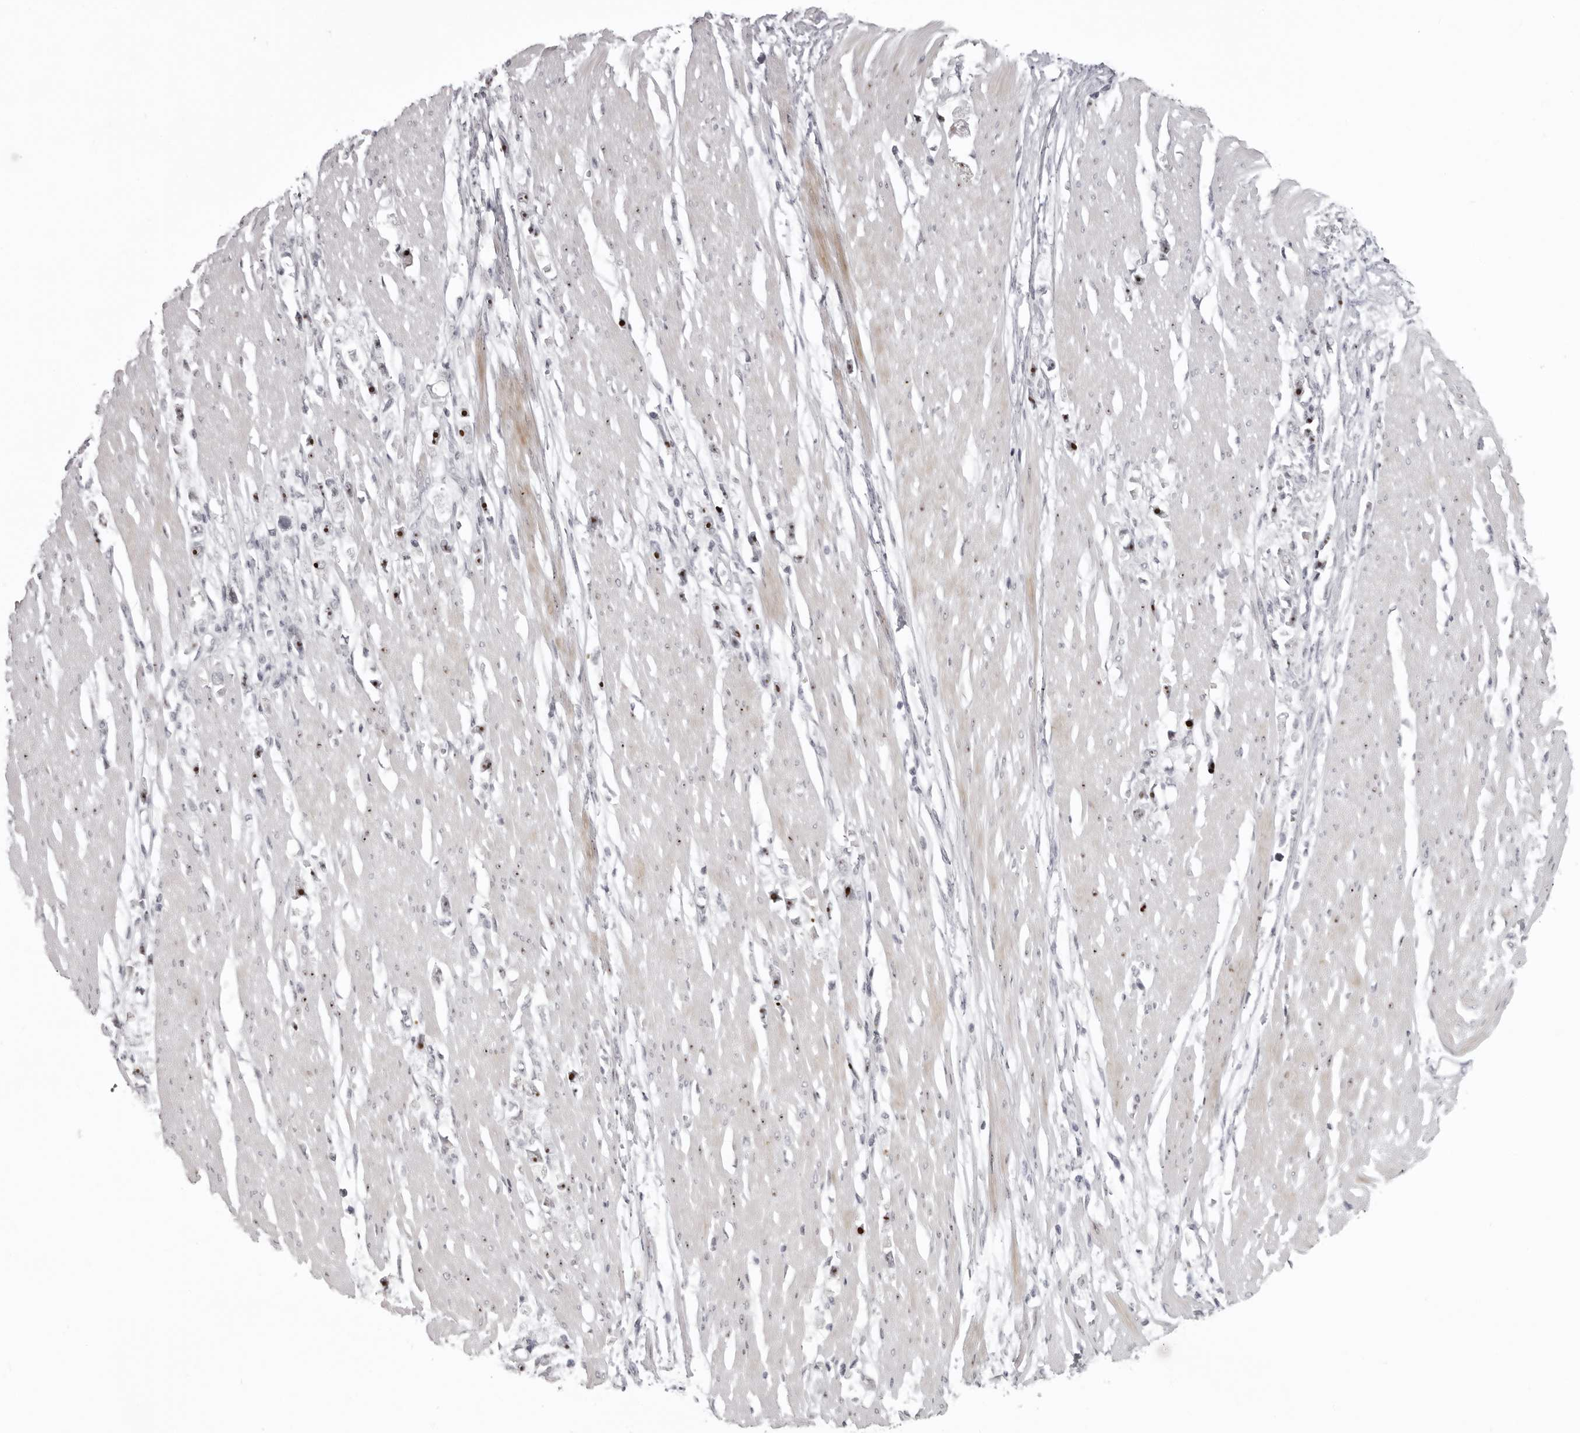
{"staining": {"intensity": "strong", "quantity": ">75%", "location": "nuclear"}, "tissue": "stomach cancer", "cell_type": "Tumor cells", "image_type": "cancer", "snomed": [{"axis": "morphology", "description": "Adenocarcinoma, NOS"}, {"axis": "topography", "description": "Stomach"}], "caption": "Immunohistochemistry of stomach cancer (adenocarcinoma) reveals high levels of strong nuclear staining in about >75% of tumor cells.", "gene": "HELZ", "patient": {"sex": "female", "age": 59}}